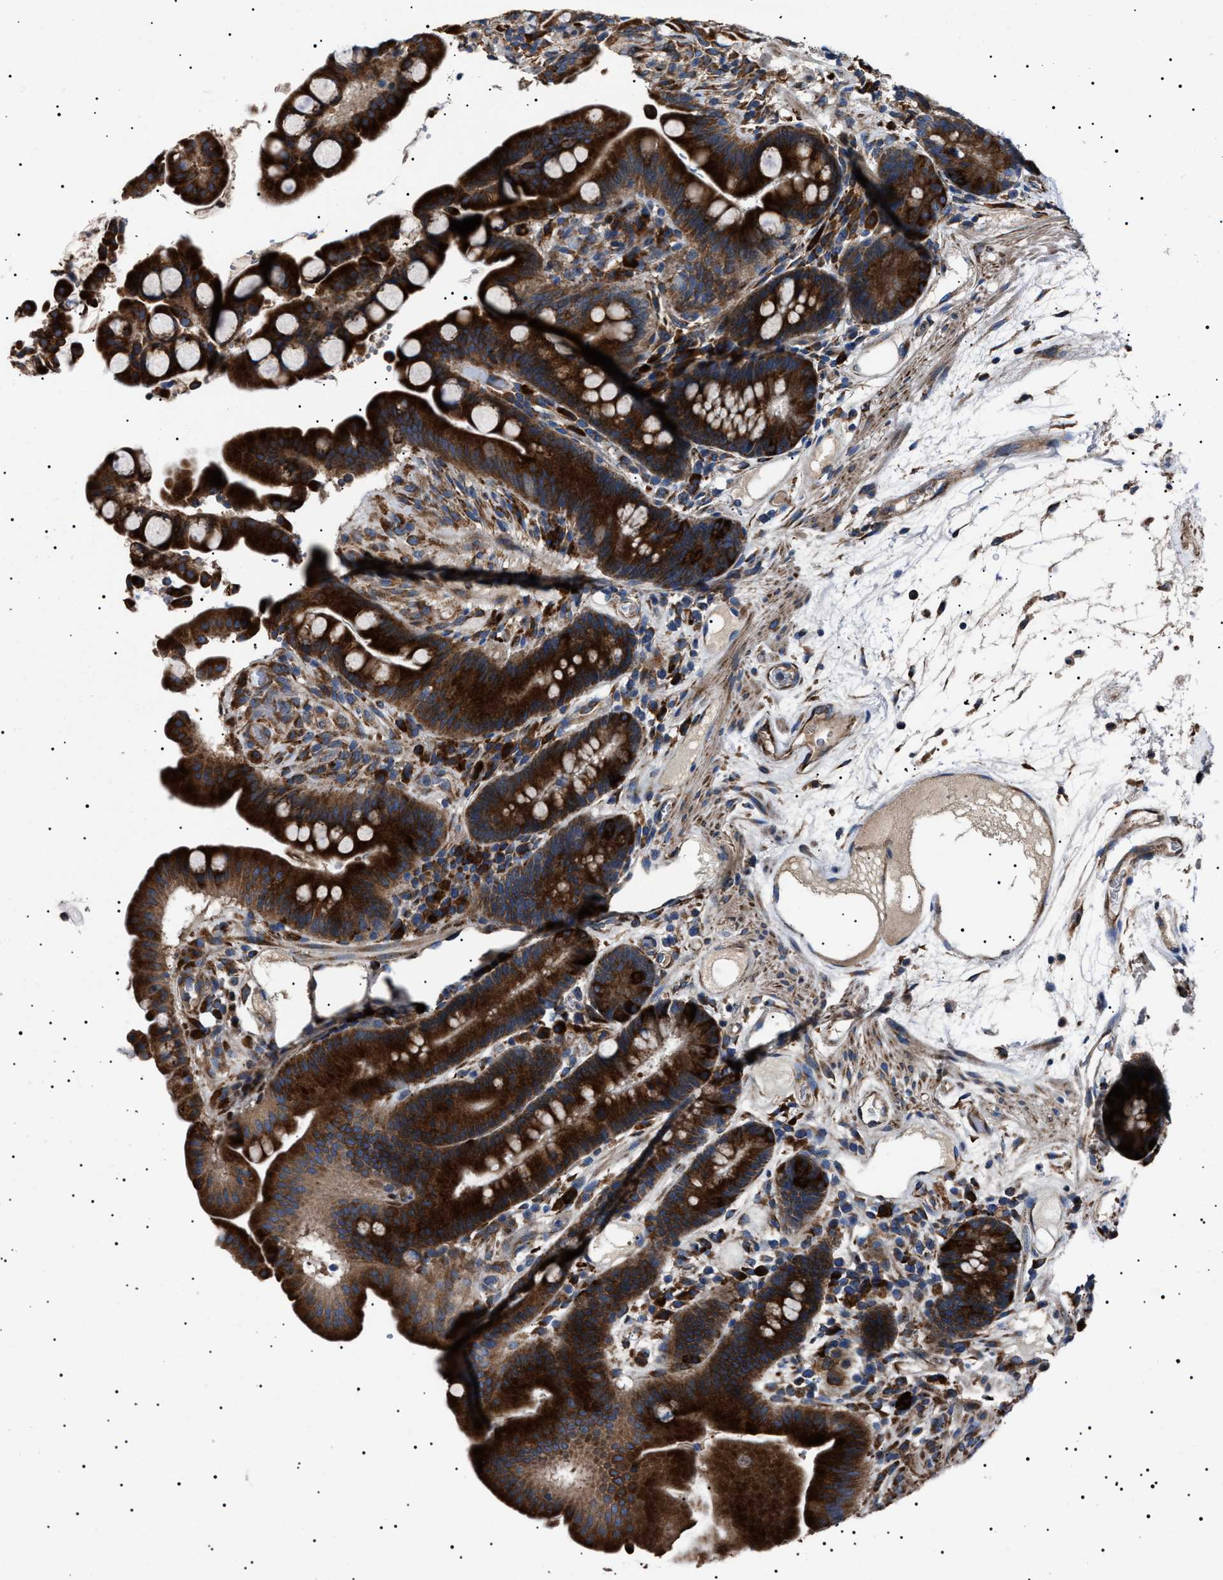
{"staining": {"intensity": "moderate", "quantity": ">75%", "location": "cytoplasmic/membranous"}, "tissue": "colon", "cell_type": "Endothelial cells", "image_type": "normal", "snomed": [{"axis": "morphology", "description": "Normal tissue, NOS"}, {"axis": "topography", "description": "Colon"}], "caption": "Endothelial cells show medium levels of moderate cytoplasmic/membranous staining in approximately >75% of cells in unremarkable colon.", "gene": "TOP1MT", "patient": {"sex": "male", "age": 73}}